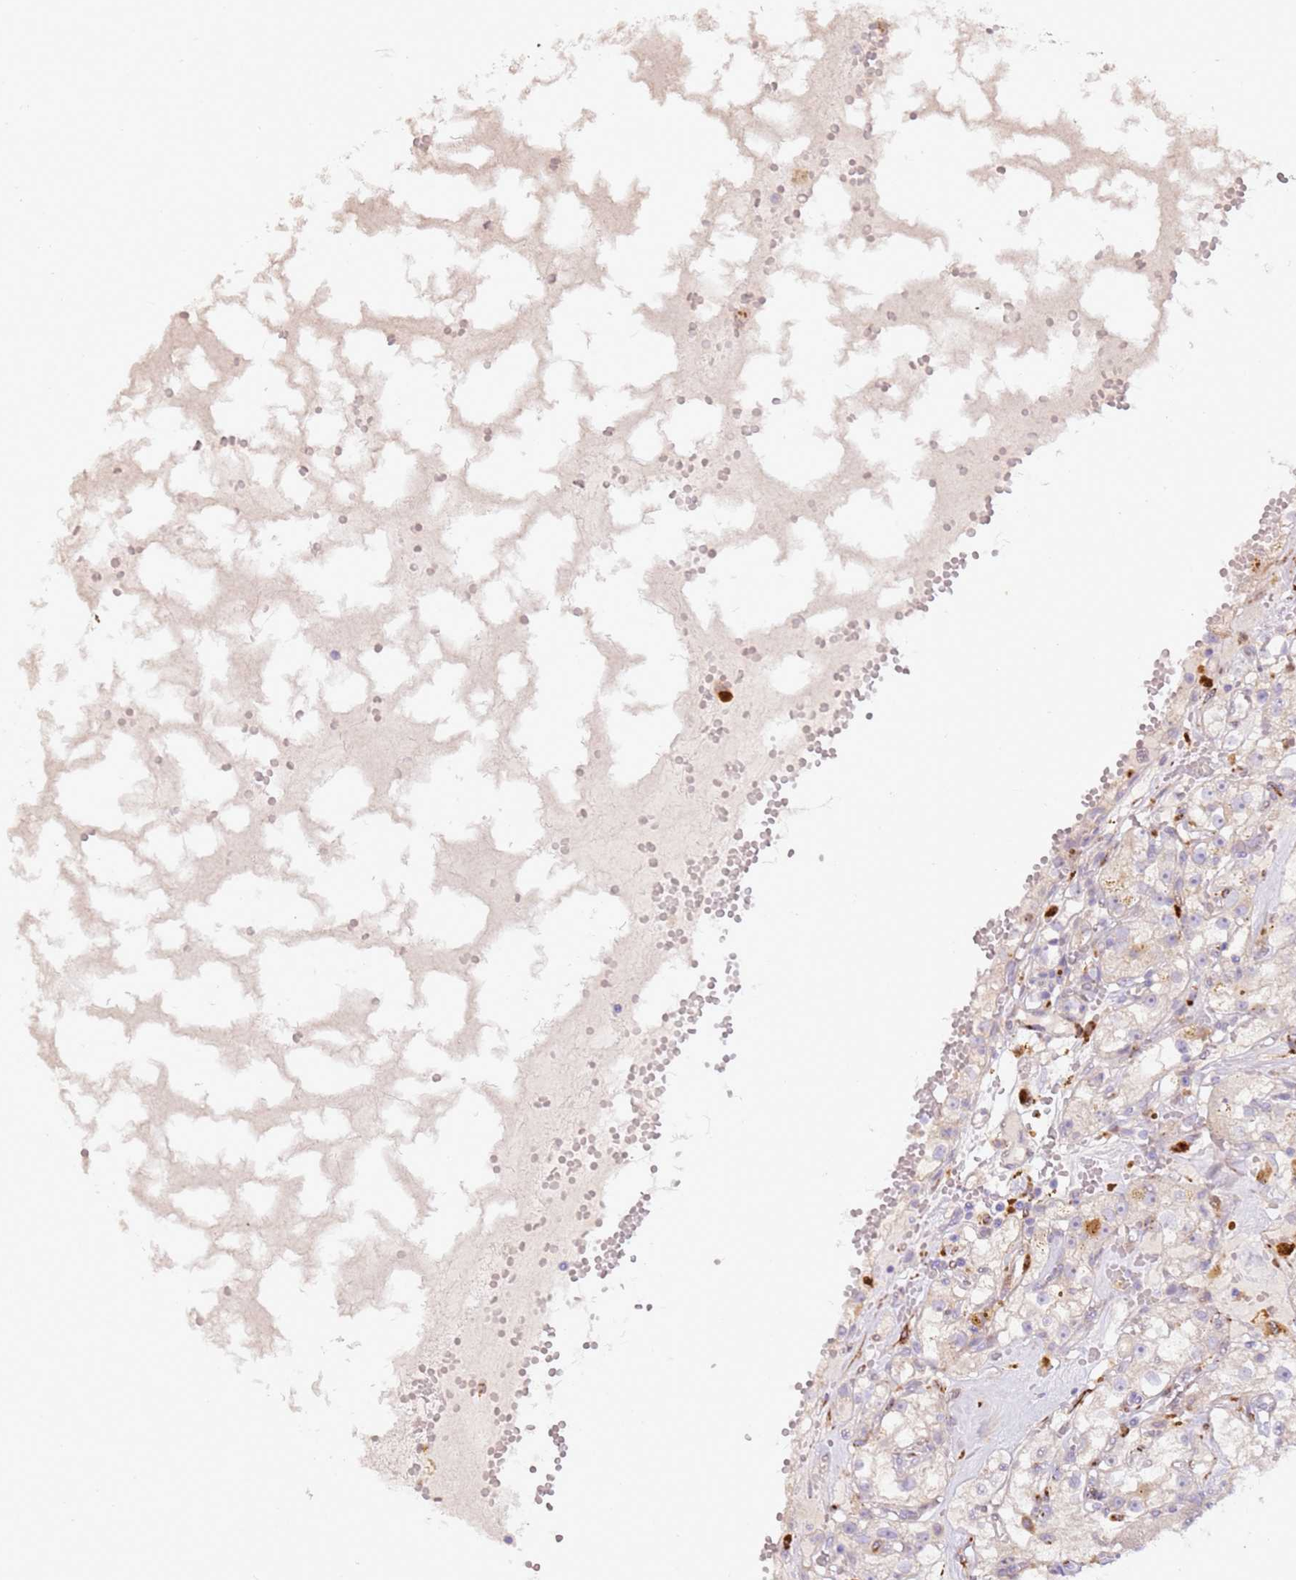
{"staining": {"intensity": "negative", "quantity": "none", "location": "none"}, "tissue": "renal cancer", "cell_type": "Tumor cells", "image_type": "cancer", "snomed": [{"axis": "morphology", "description": "Adenocarcinoma, NOS"}, {"axis": "topography", "description": "Kidney"}], "caption": "The photomicrograph demonstrates no staining of tumor cells in adenocarcinoma (renal).", "gene": "LGI4", "patient": {"sex": "male", "age": 56}}